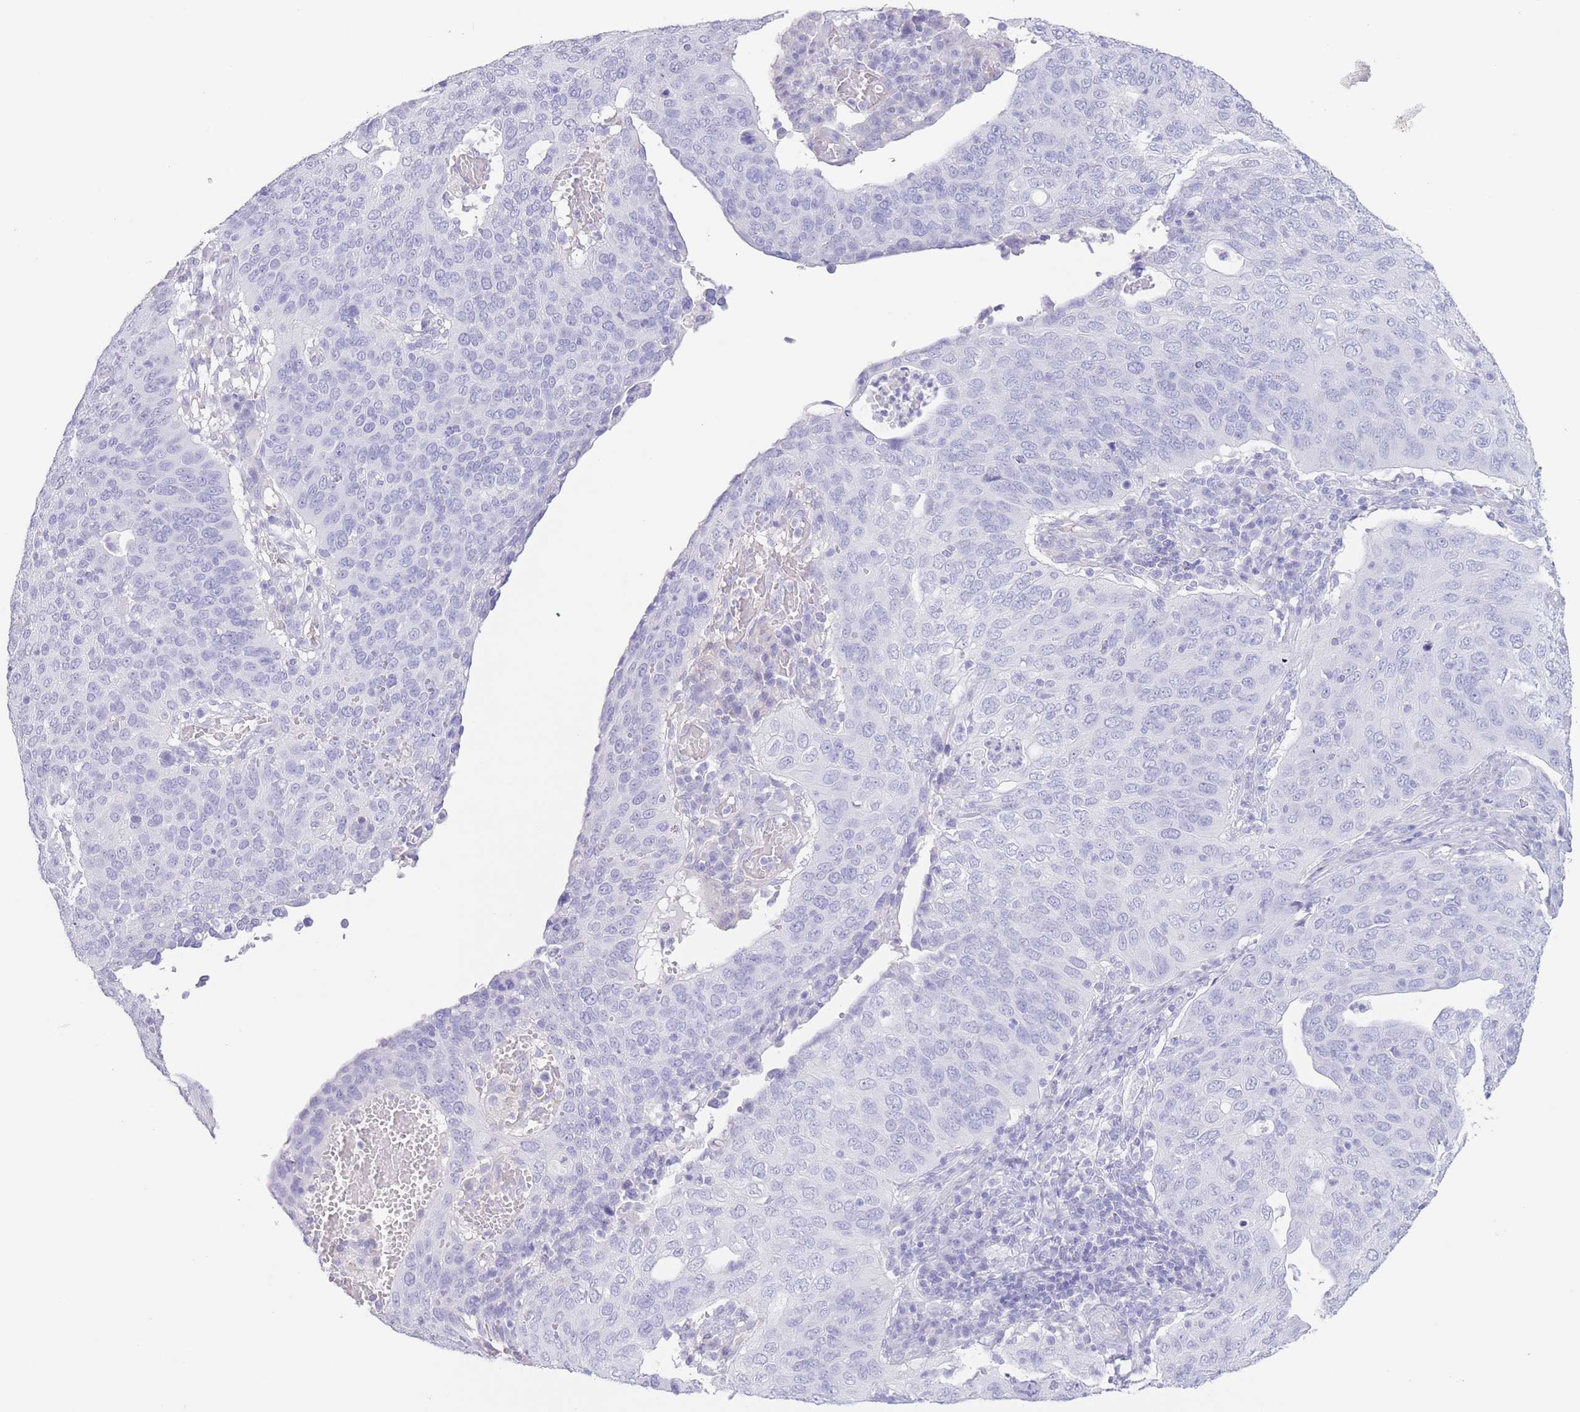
{"staining": {"intensity": "negative", "quantity": "none", "location": "none"}, "tissue": "cervical cancer", "cell_type": "Tumor cells", "image_type": "cancer", "snomed": [{"axis": "morphology", "description": "Squamous cell carcinoma, NOS"}, {"axis": "topography", "description": "Cervix"}], "caption": "Tumor cells are negative for protein expression in human cervical cancer (squamous cell carcinoma). (DAB (3,3'-diaminobenzidine) IHC visualized using brightfield microscopy, high magnification).", "gene": "PKLR", "patient": {"sex": "female", "age": 36}}